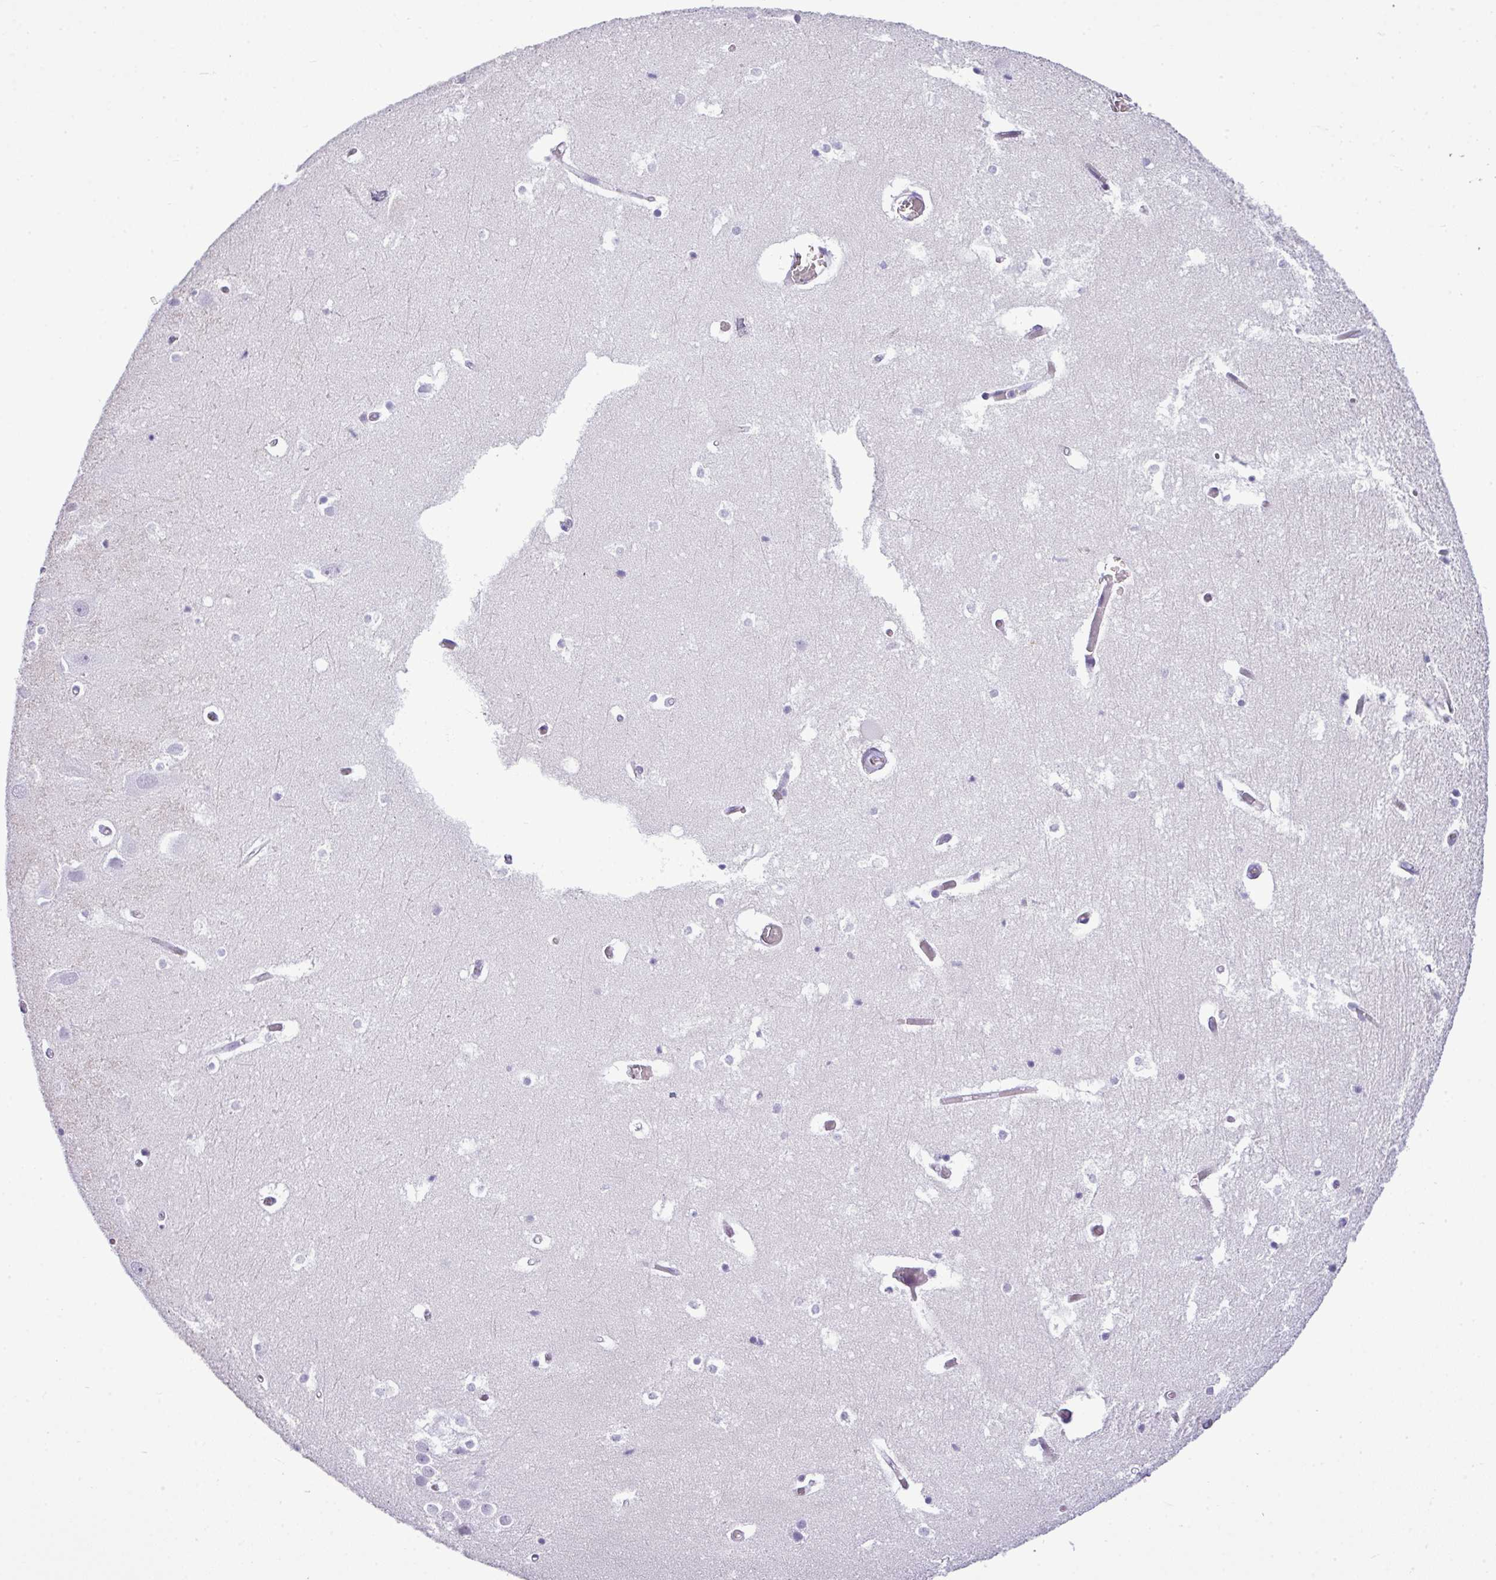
{"staining": {"intensity": "negative", "quantity": "none", "location": "none"}, "tissue": "hippocampus", "cell_type": "Glial cells", "image_type": "normal", "snomed": [{"axis": "morphology", "description": "Normal tissue, NOS"}, {"axis": "topography", "description": "Hippocampus"}], "caption": "An immunohistochemistry (IHC) photomicrograph of unremarkable hippocampus is shown. There is no staining in glial cells of hippocampus.", "gene": "RBMXL2", "patient": {"sex": "female", "age": 52}}